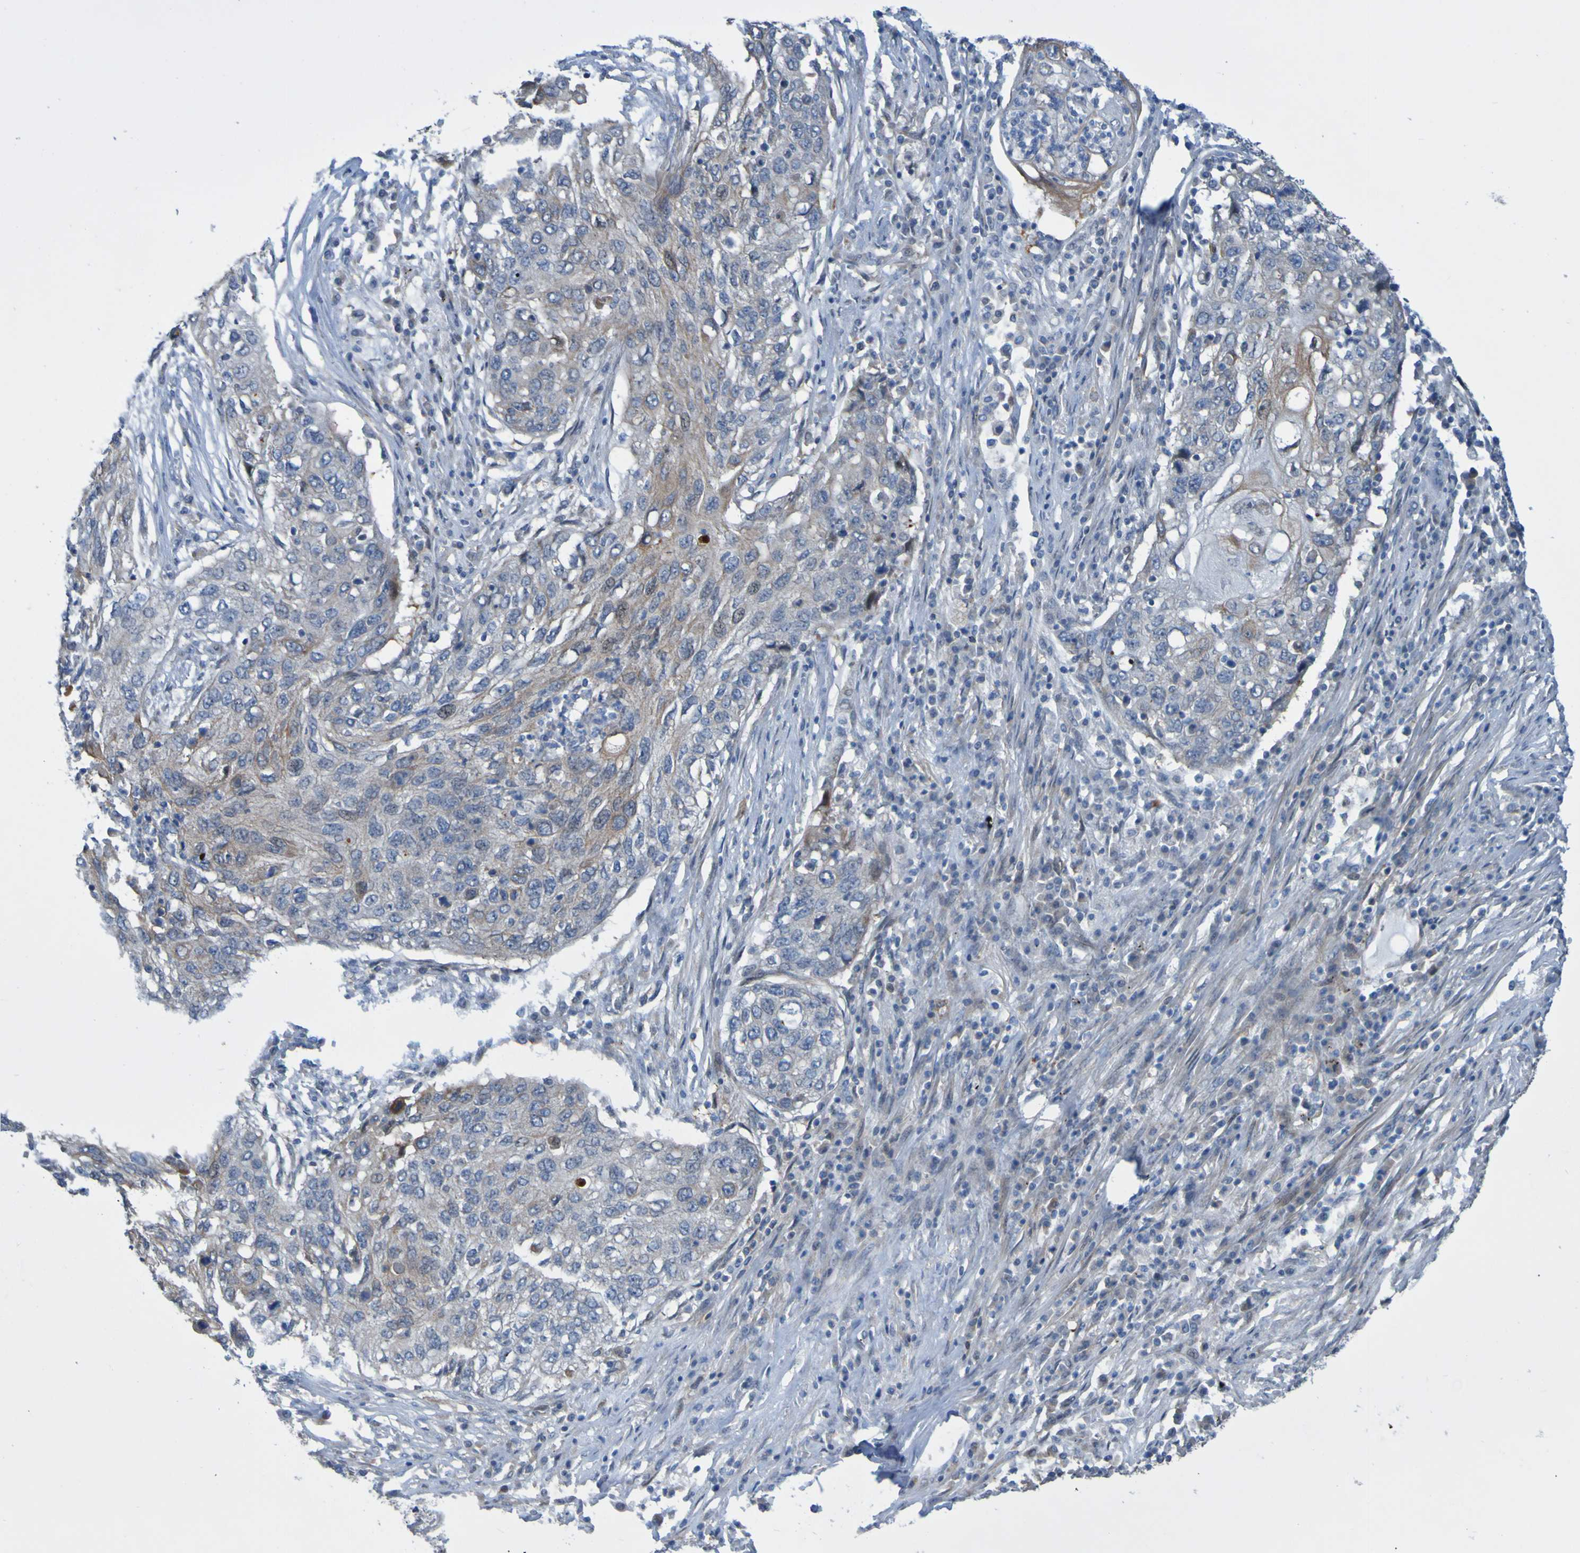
{"staining": {"intensity": "weak", "quantity": "25%-75%", "location": "cytoplasmic/membranous"}, "tissue": "lung cancer", "cell_type": "Tumor cells", "image_type": "cancer", "snomed": [{"axis": "morphology", "description": "Squamous cell carcinoma, NOS"}, {"axis": "topography", "description": "Lung"}], "caption": "Immunohistochemical staining of lung cancer reveals low levels of weak cytoplasmic/membranous staining in approximately 25%-75% of tumor cells.", "gene": "NPRL3", "patient": {"sex": "female", "age": 63}}